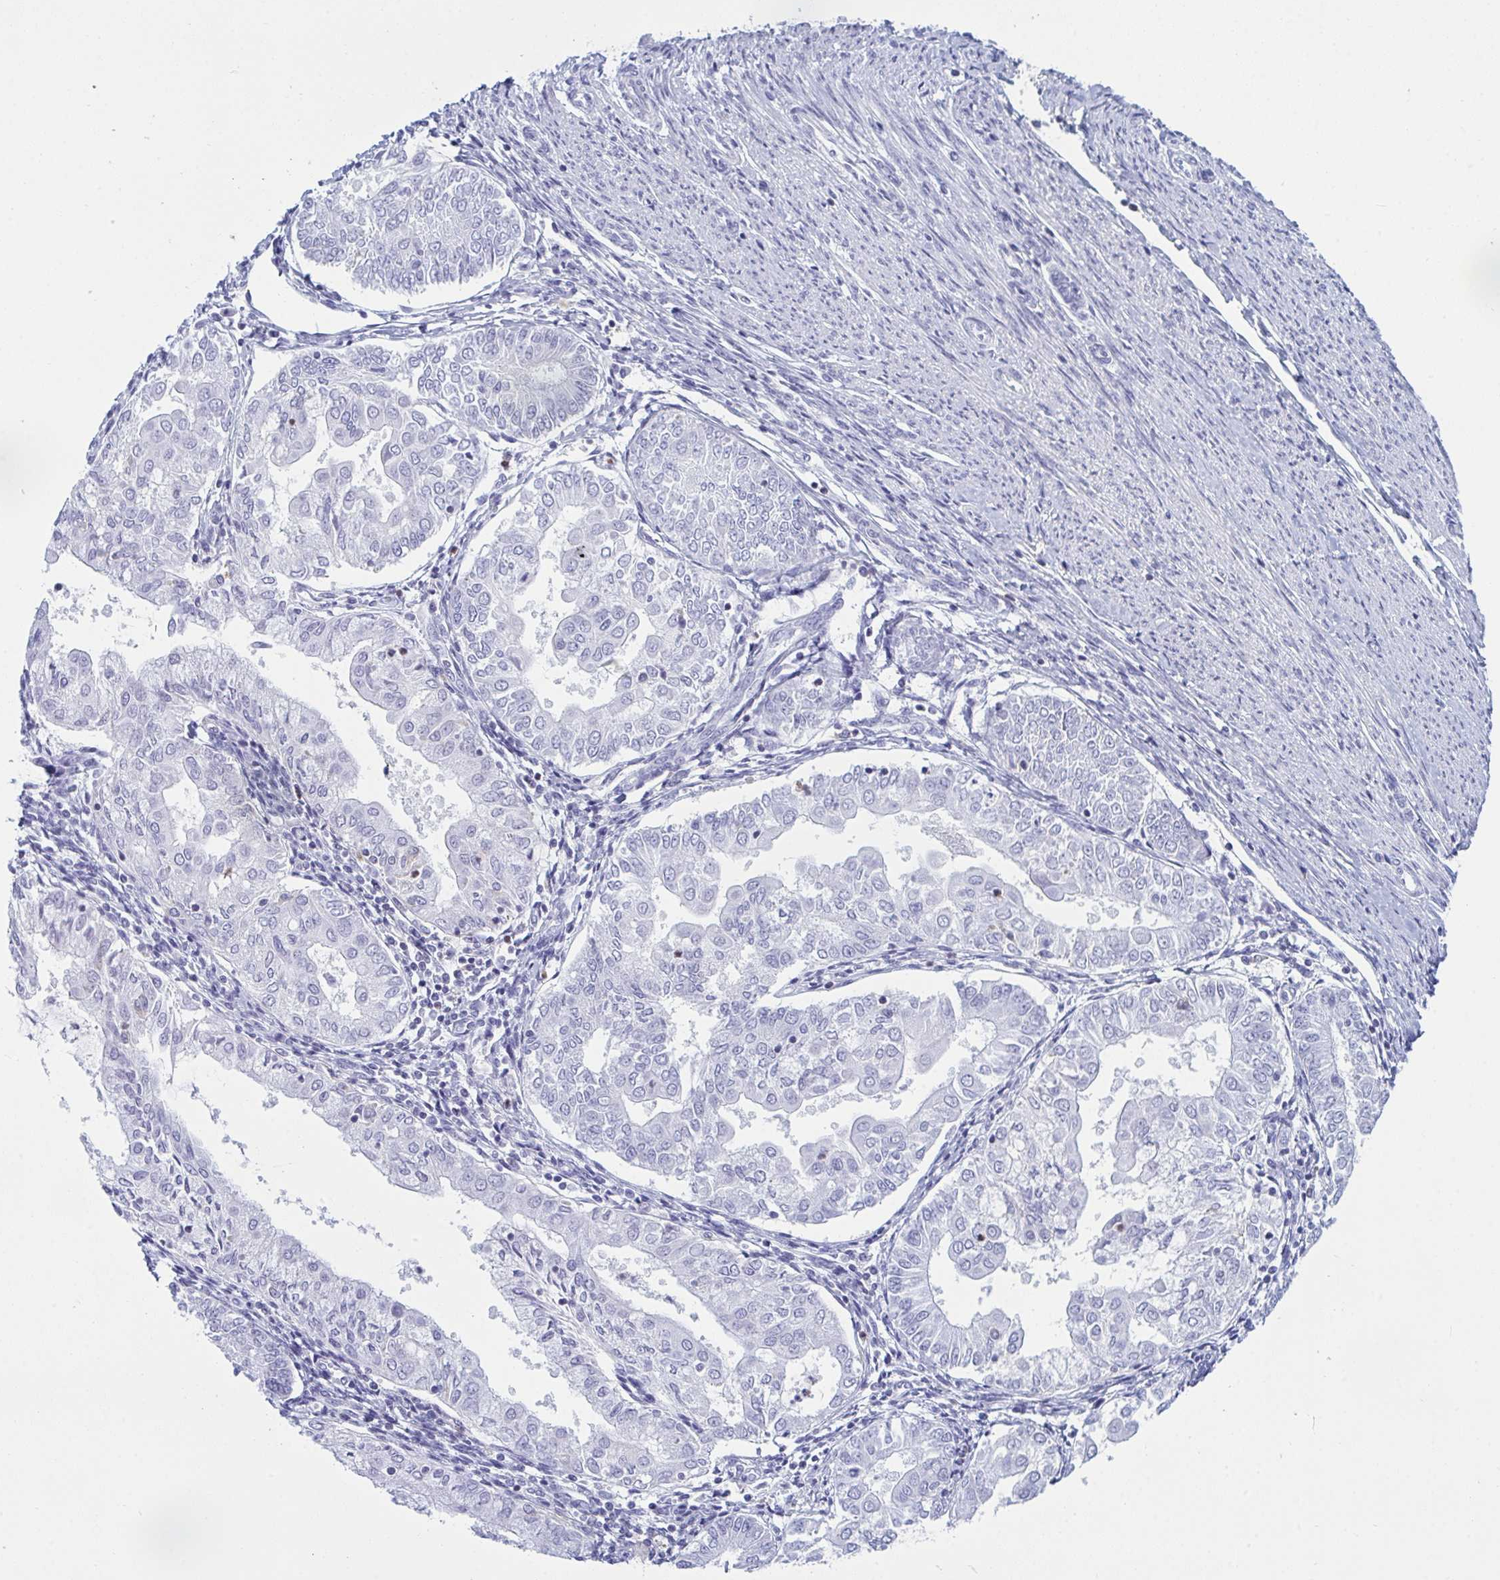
{"staining": {"intensity": "negative", "quantity": "none", "location": "none"}, "tissue": "endometrial cancer", "cell_type": "Tumor cells", "image_type": "cancer", "snomed": [{"axis": "morphology", "description": "Adenocarcinoma, NOS"}, {"axis": "topography", "description": "Endometrium"}], "caption": "Immunohistochemistry image of endometrial cancer (adenocarcinoma) stained for a protein (brown), which reveals no expression in tumor cells. (Brightfield microscopy of DAB IHC at high magnification).", "gene": "MYO1F", "patient": {"sex": "female", "age": 68}}